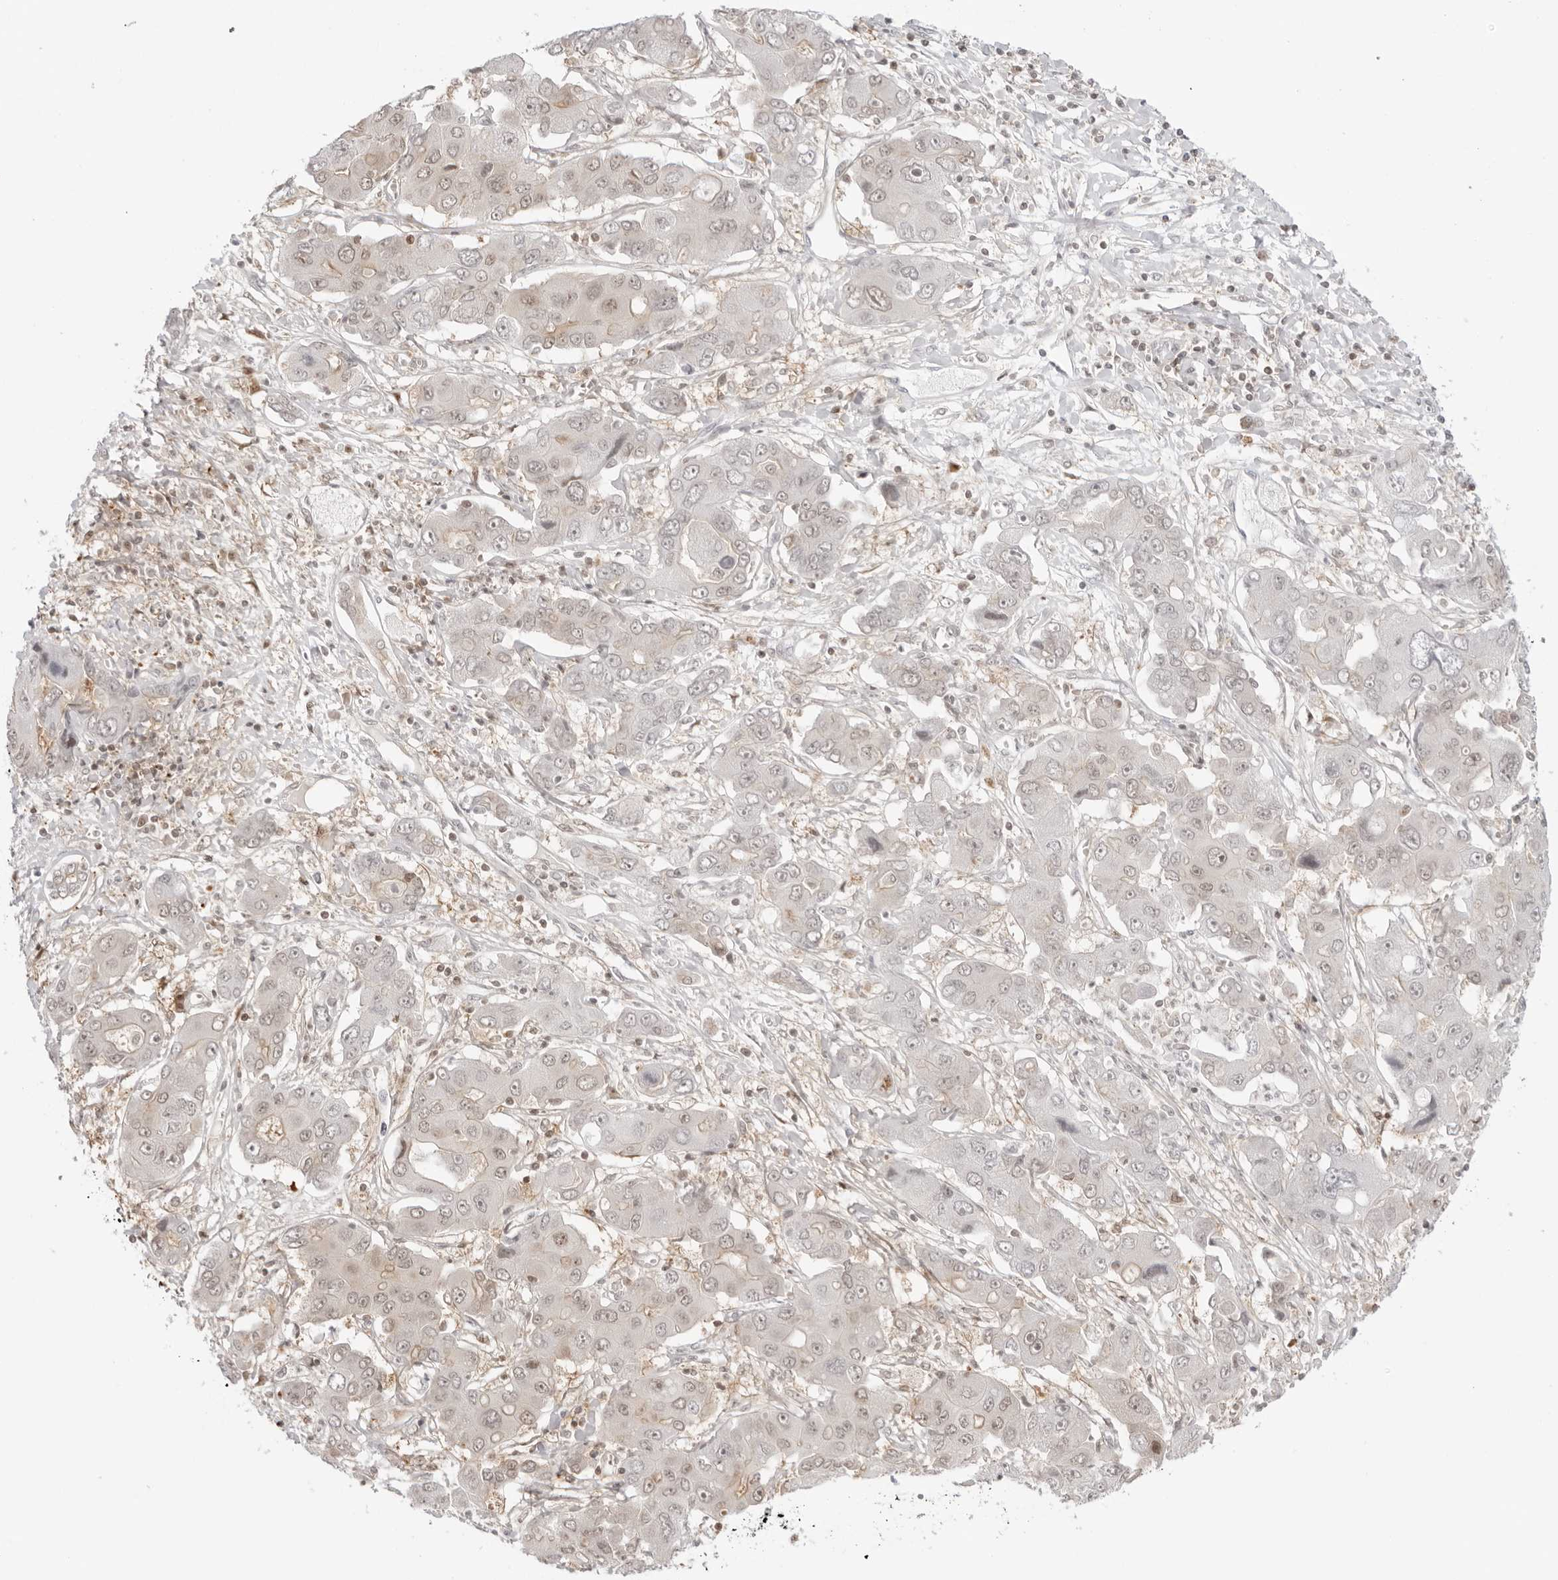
{"staining": {"intensity": "negative", "quantity": "none", "location": "none"}, "tissue": "liver cancer", "cell_type": "Tumor cells", "image_type": "cancer", "snomed": [{"axis": "morphology", "description": "Cholangiocarcinoma"}, {"axis": "topography", "description": "Liver"}], "caption": "This is an immunohistochemistry micrograph of liver cholangiocarcinoma. There is no positivity in tumor cells.", "gene": "RNF146", "patient": {"sex": "male", "age": 67}}